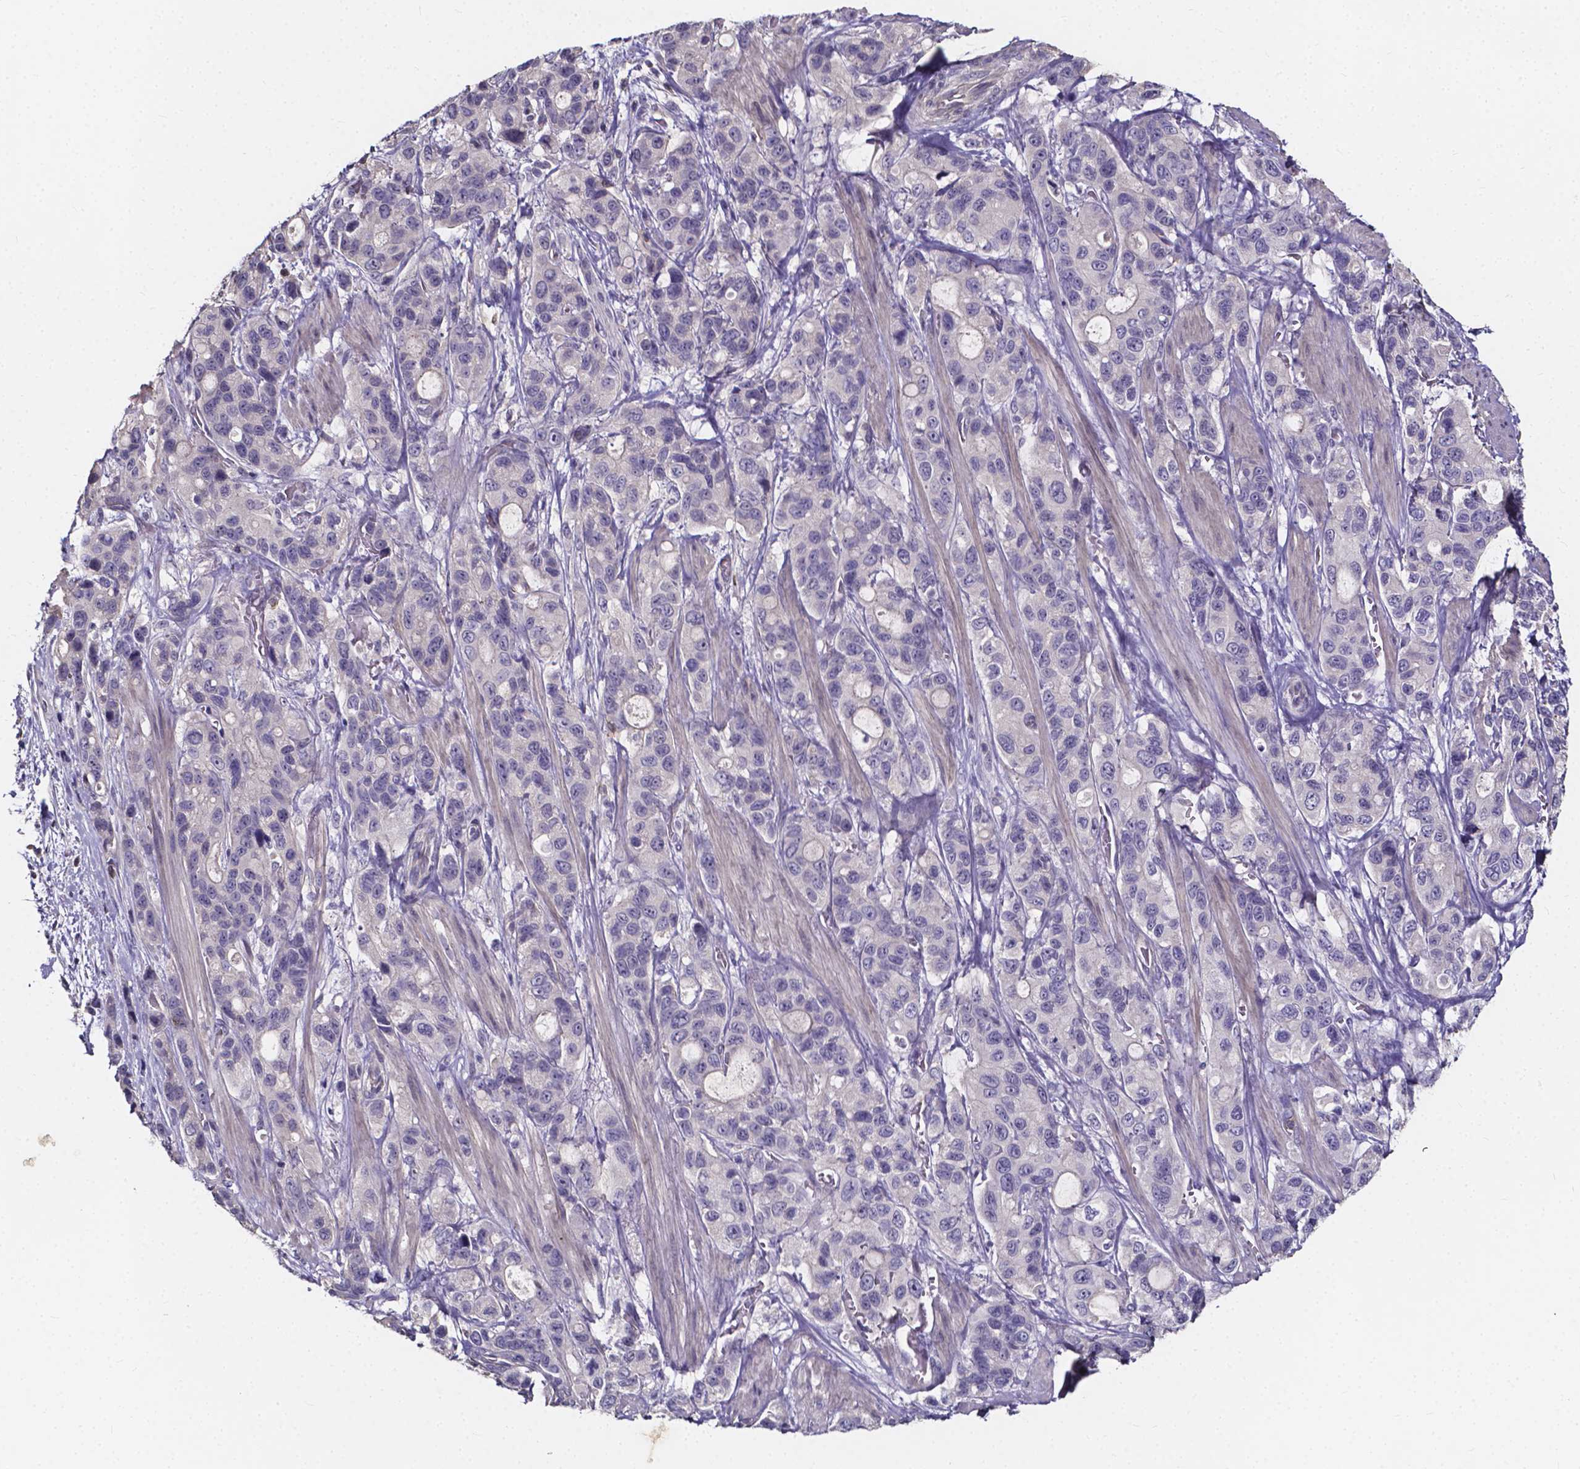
{"staining": {"intensity": "negative", "quantity": "none", "location": "none"}, "tissue": "stomach cancer", "cell_type": "Tumor cells", "image_type": "cancer", "snomed": [{"axis": "morphology", "description": "Adenocarcinoma, NOS"}, {"axis": "topography", "description": "Stomach"}], "caption": "Human stomach cancer (adenocarcinoma) stained for a protein using IHC demonstrates no positivity in tumor cells.", "gene": "THEMIS", "patient": {"sex": "male", "age": 63}}